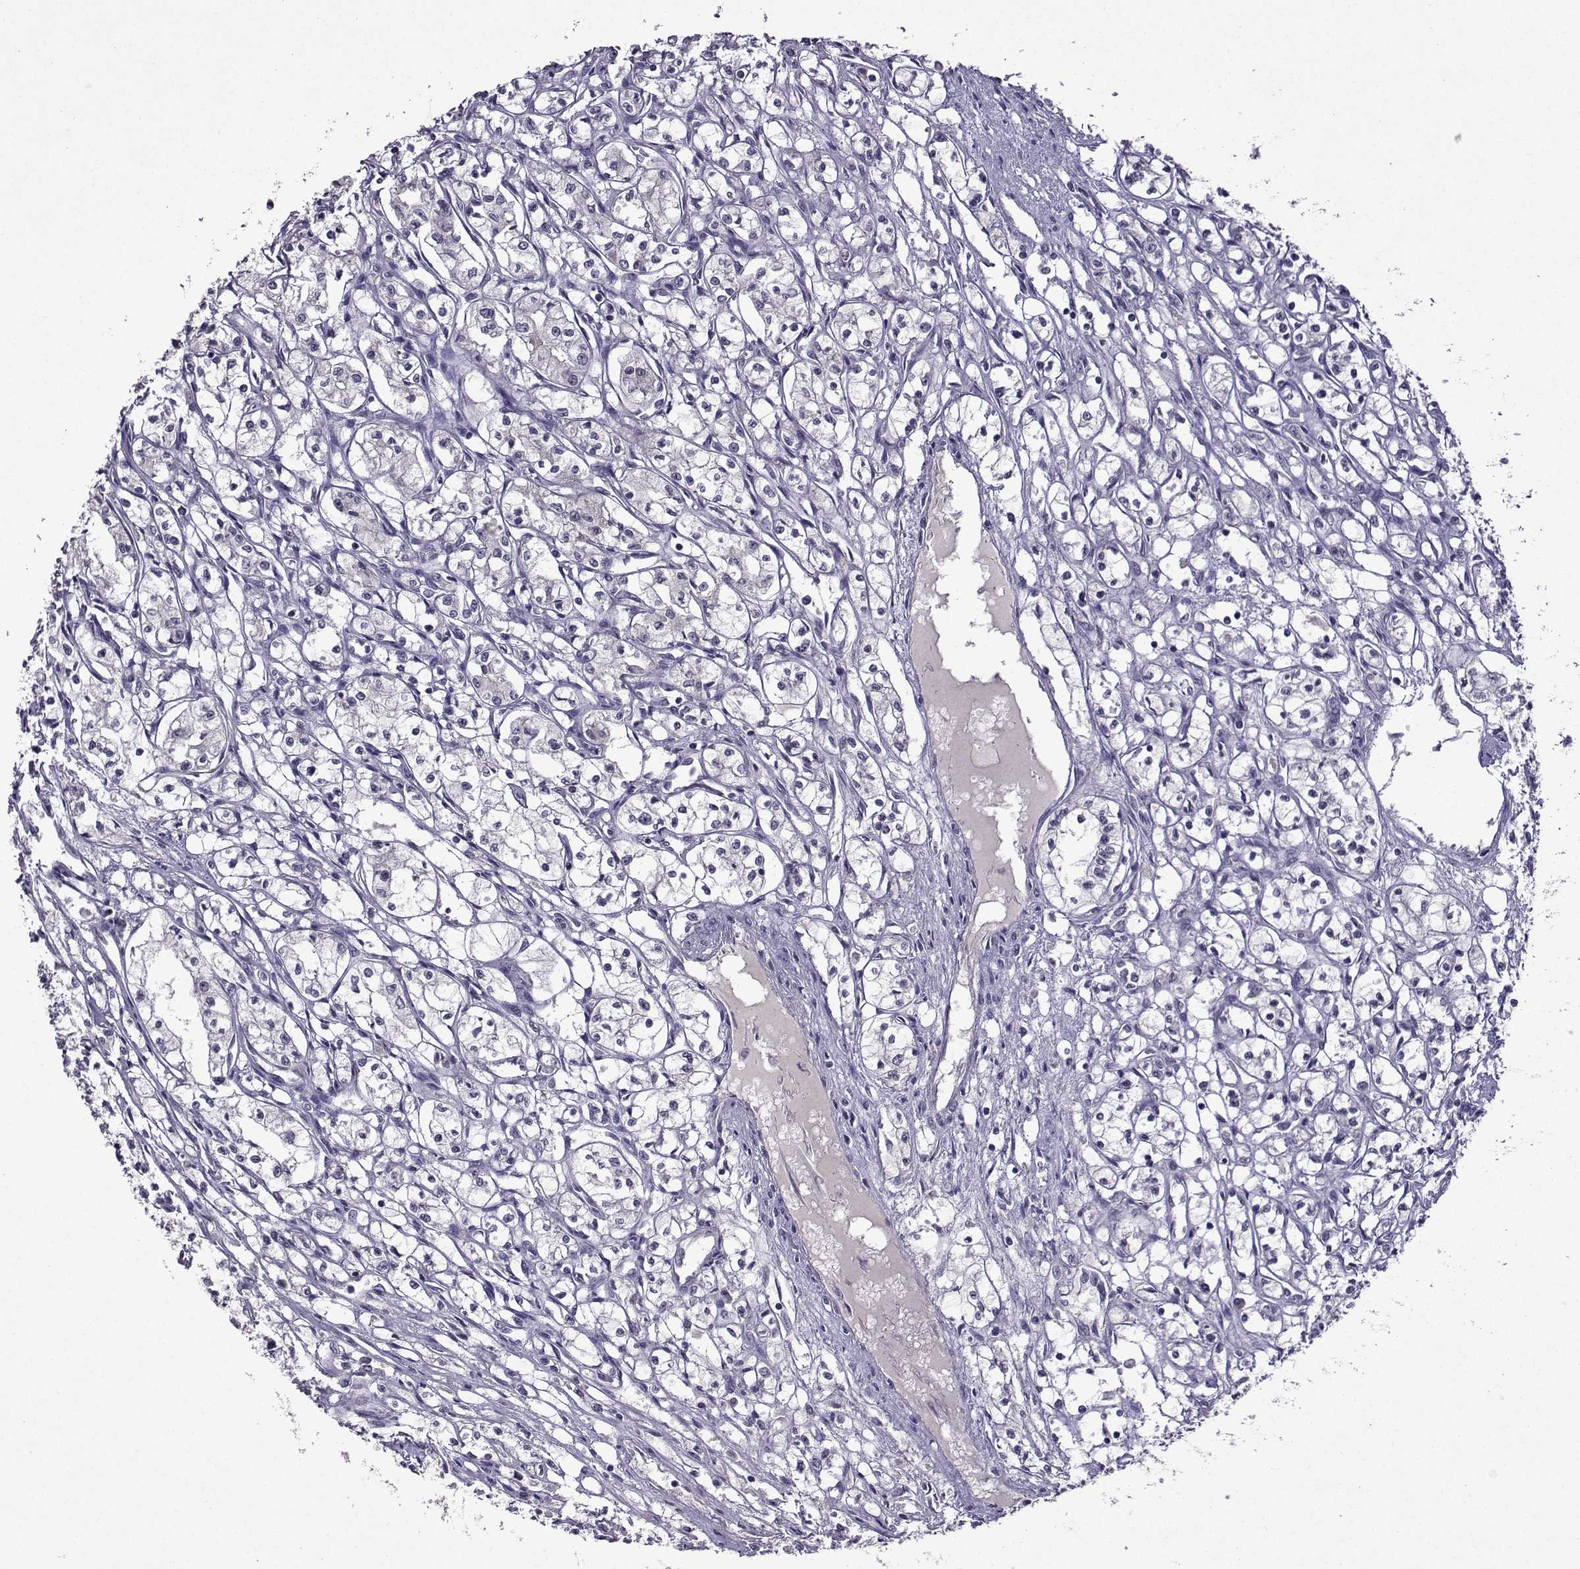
{"staining": {"intensity": "negative", "quantity": "none", "location": "none"}, "tissue": "renal cancer", "cell_type": "Tumor cells", "image_type": "cancer", "snomed": [{"axis": "morphology", "description": "Adenocarcinoma, NOS"}, {"axis": "topography", "description": "Kidney"}], "caption": "A histopathology image of renal cancer (adenocarcinoma) stained for a protein exhibits no brown staining in tumor cells. Nuclei are stained in blue.", "gene": "CCL28", "patient": {"sex": "male", "age": 56}}